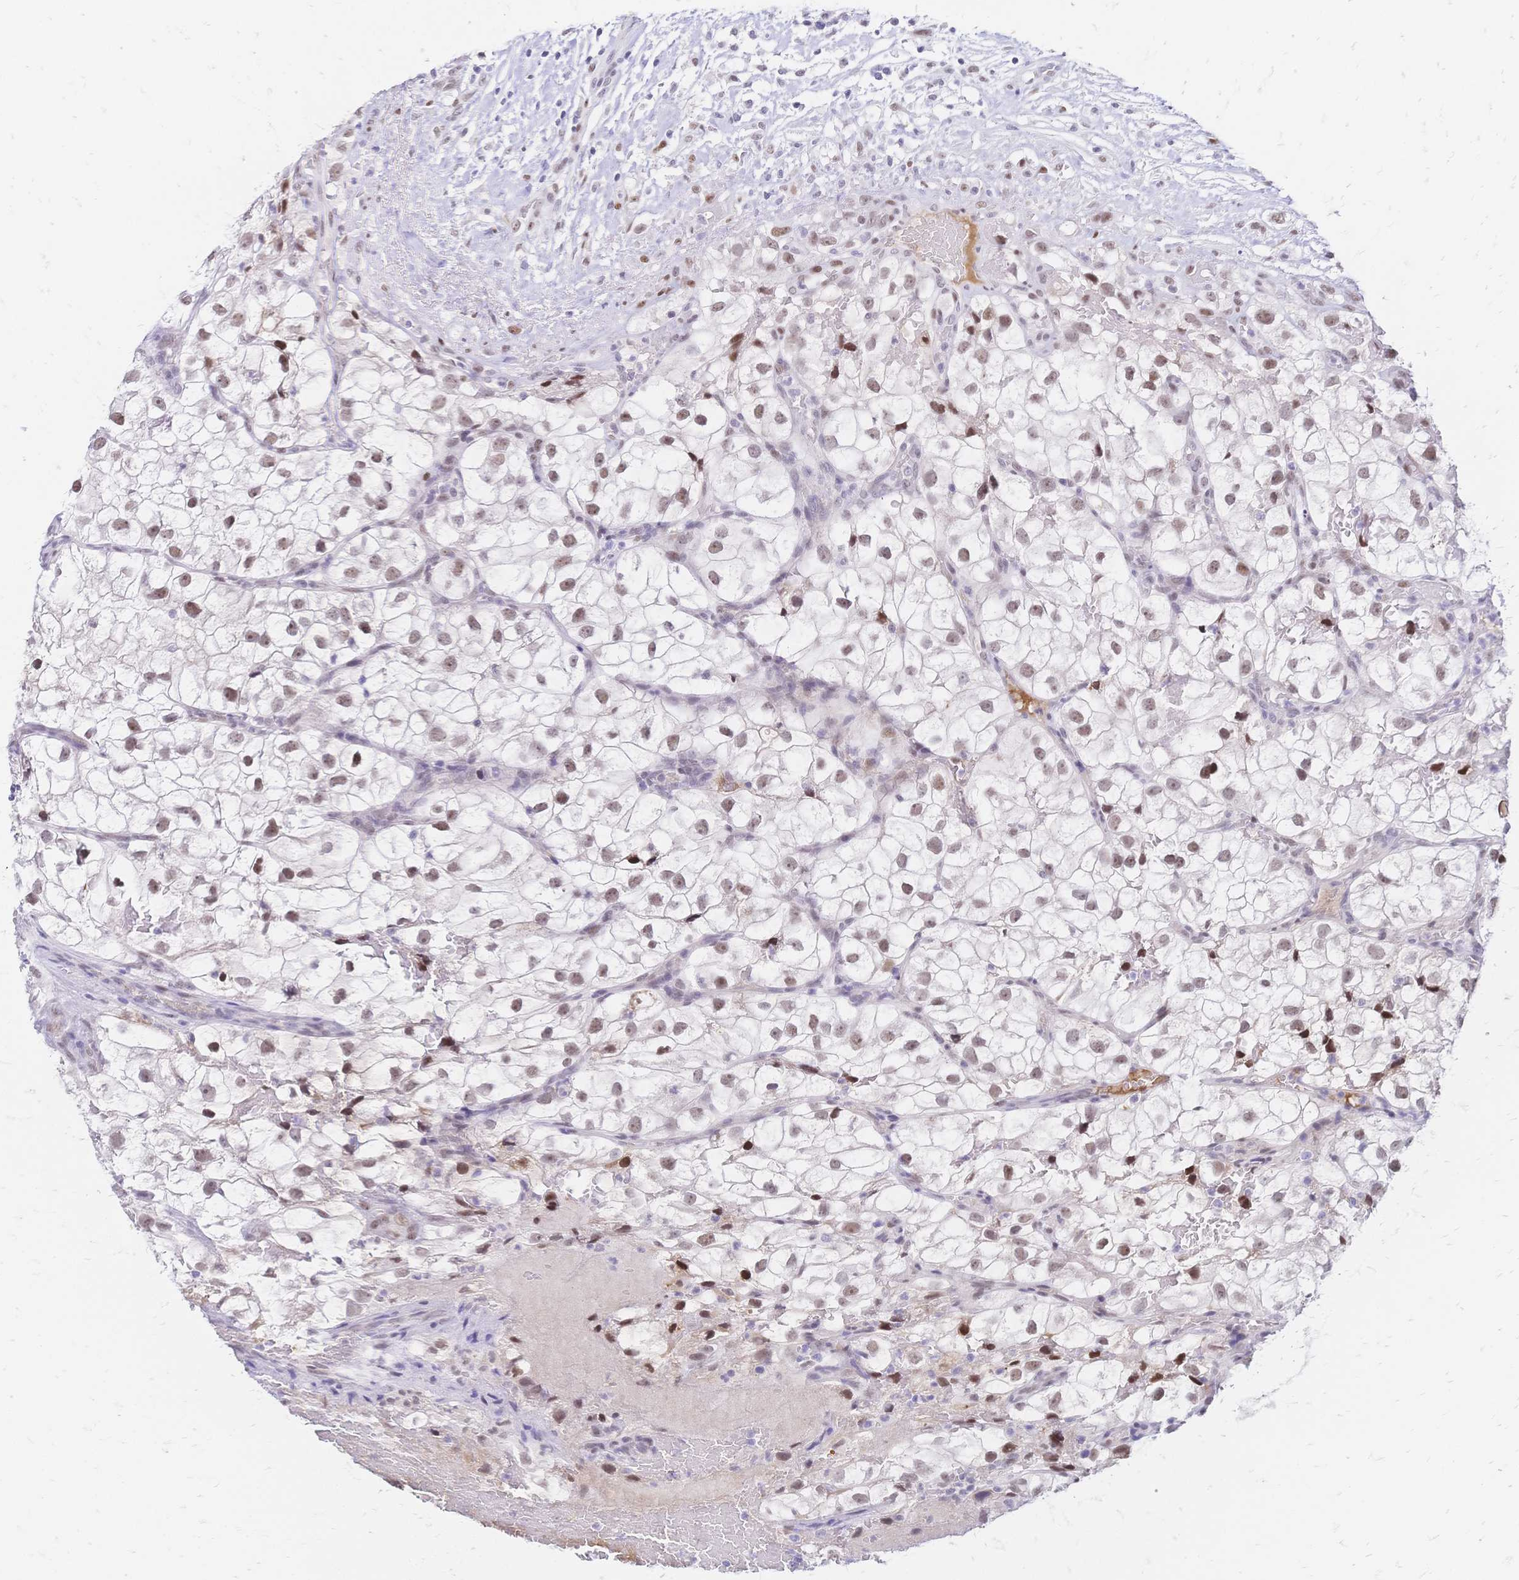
{"staining": {"intensity": "moderate", "quantity": ">75%", "location": "nuclear"}, "tissue": "renal cancer", "cell_type": "Tumor cells", "image_type": "cancer", "snomed": [{"axis": "morphology", "description": "Adenocarcinoma, NOS"}, {"axis": "topography", "description": "Kidney"}], "caption": "Renal adenocarcinoma stained with immunohistochemistry (IHC) demonstrates moderate nuclear expression in about >75% of tumor cells. (DAB IHC with brightfield microscopy, high magnification).", "gene": "NFIC", "patient": {"sex": "male", "age": 59}}